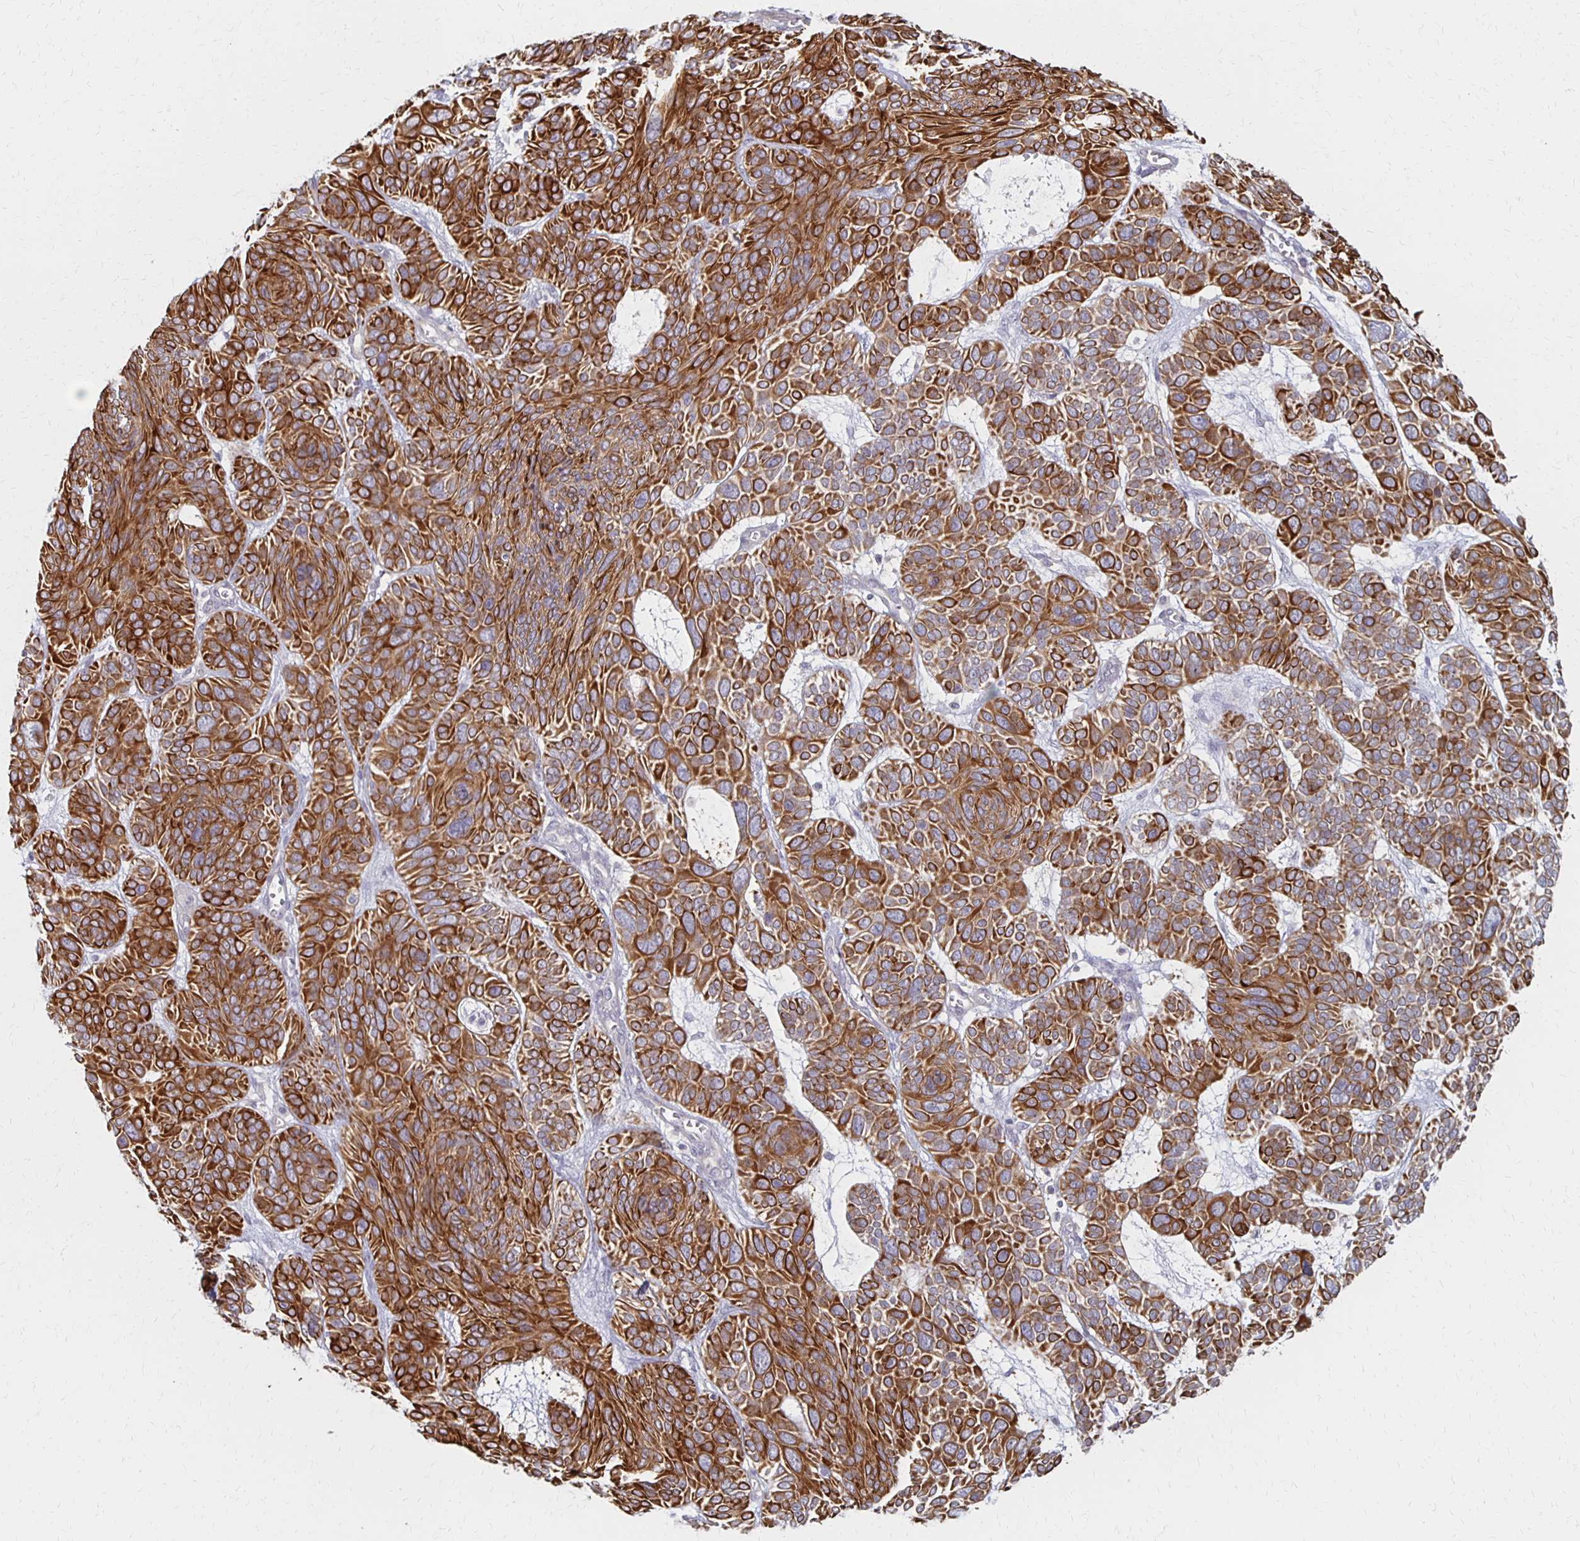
{"staining": {"intensity": "strong", "quantity": ">75%", "location": "cytoplasmic/membranous"}, "tissue": "skin cancer", "cell_type": "Tumor cells", "image_type": "cancer", "snomed": [{"axis": "morphology", "description": "Basal cell carcinoma"}, {"axis": "topography", "description": "Skin"}, {"axis": "topography", "description": "Skin of face"}], "caption": "Tumor cells show high levels of strong cytoplasmic/membranous staining in about >75% of cells in human skin cancer (basal cell carcinoma).", "gene": "PRKCB", "patient": {"sex": "male", "age": 73}}